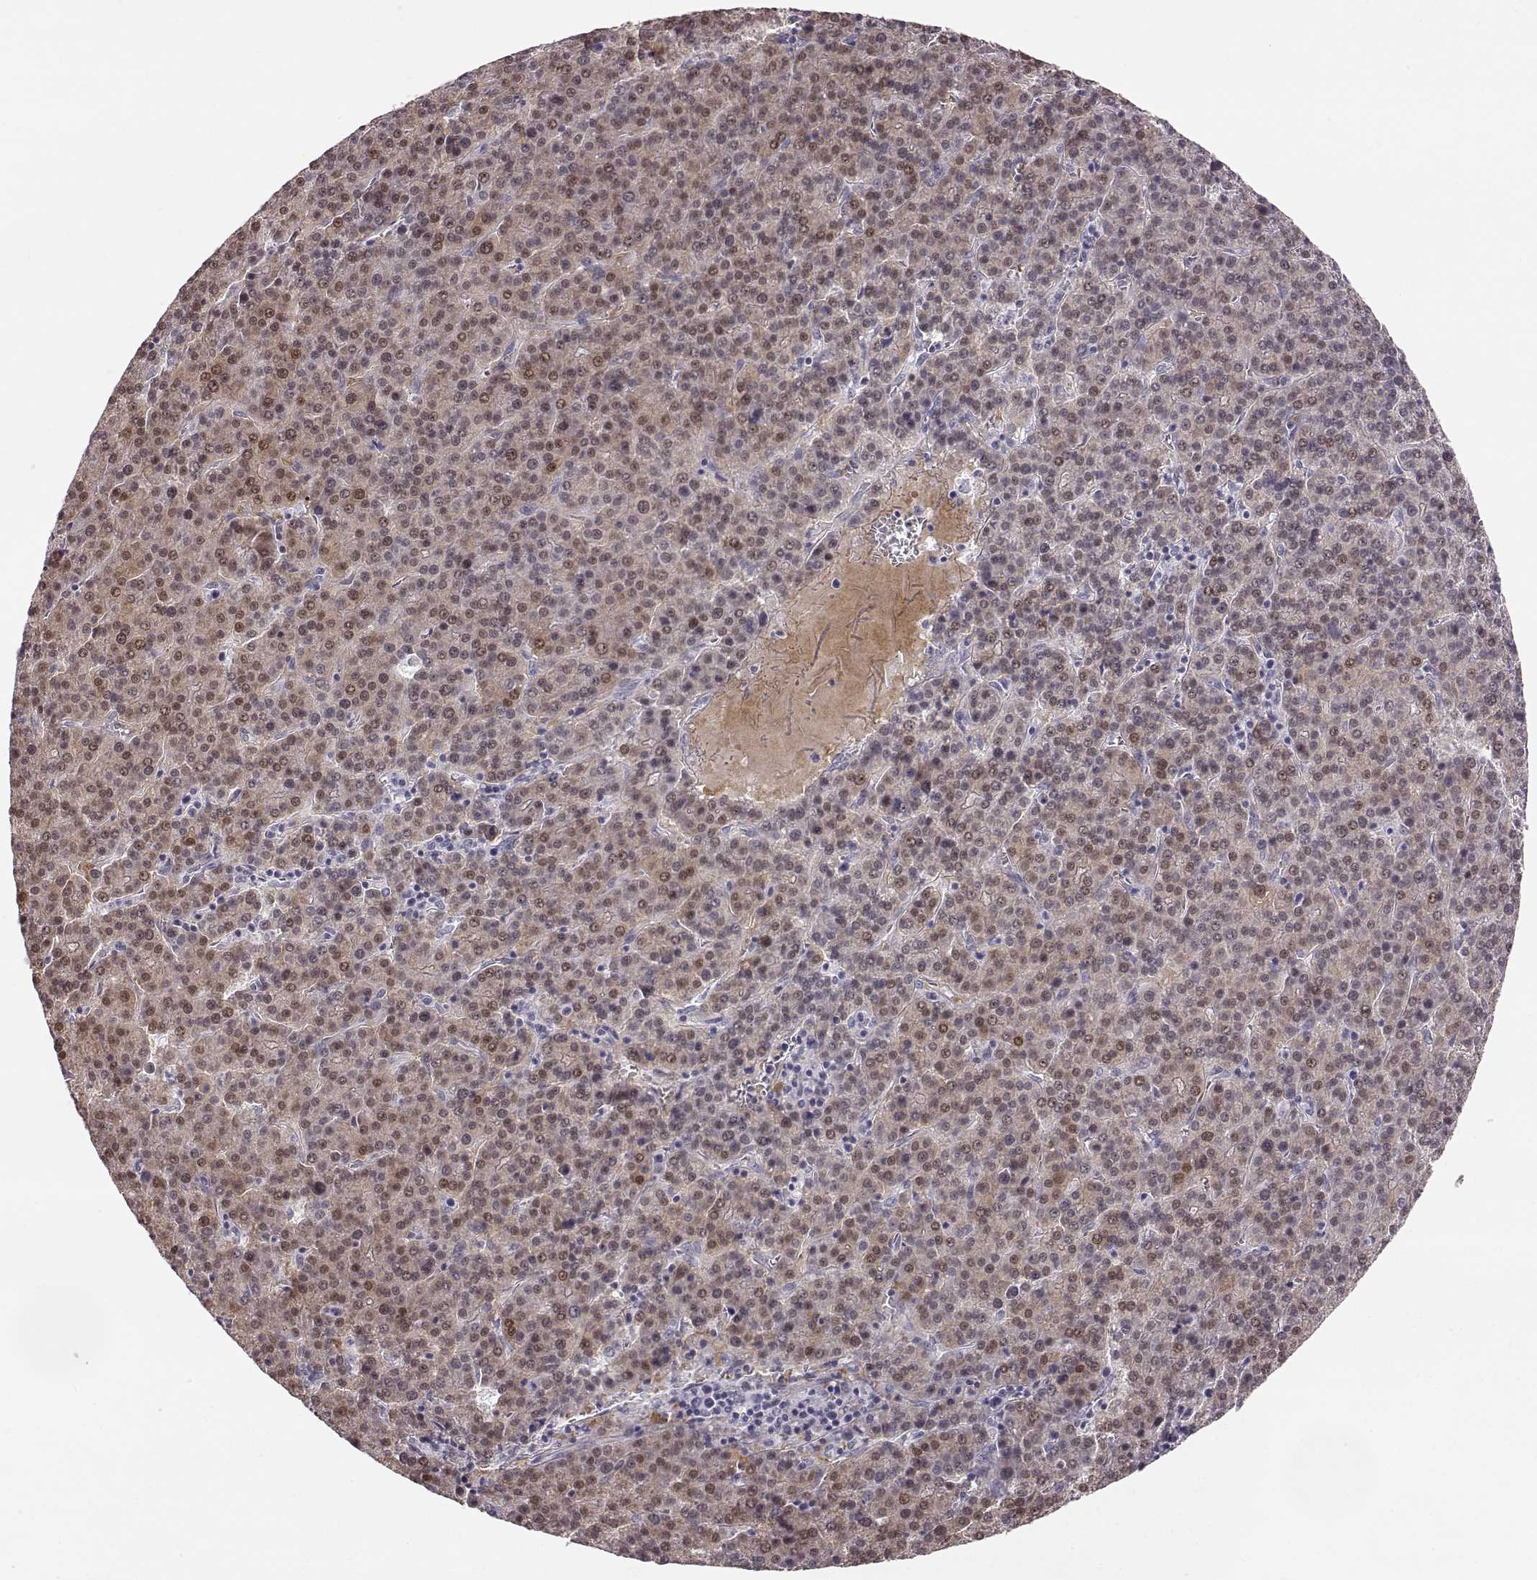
{"staining": {"intensity": "moderate", "quantity": "25%-75%", "location": "cytoplasmic/membranous,nuclear"}, "tissue": "liver cancer", "cell_type": "Tumor cells", "image_type": "cancer", "snomed": [{"axis": "morphology", "description": "Carcinoma, Hepatocellular, NOS"}, {"axis": "topography", "description": "Liver"}], "caption": "Approximately 25%-75% of tumor cells in hepatocellular carcinoma (liver) show moderate cytoplasmic/membranous and nuclear protein staining as visualized by brown immunohistochemical staining.", "gene": "ZNF433", "patient": {"sex": "female", "age": 58}}